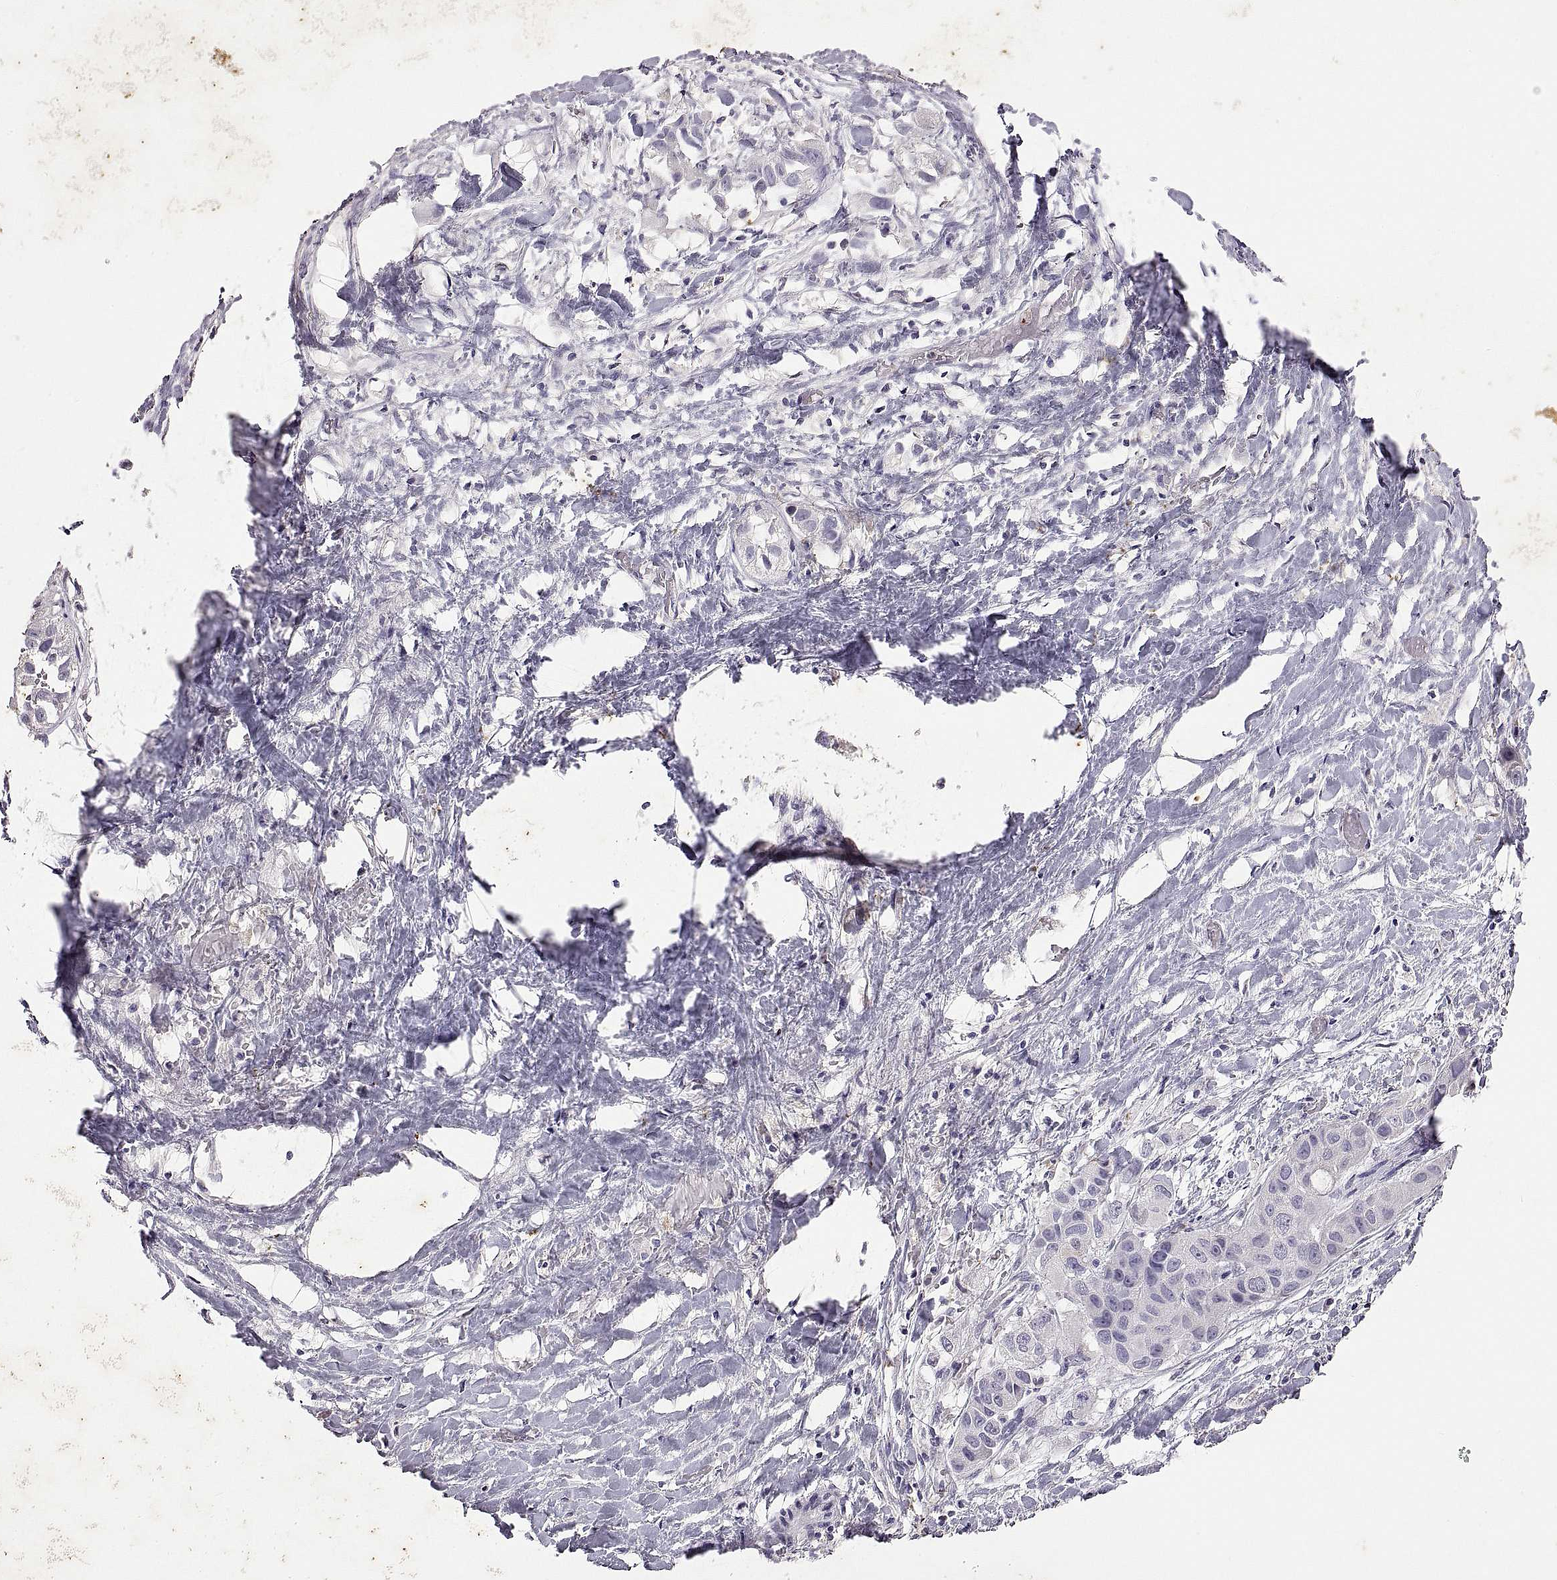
{"staining": {"intensity": "negative", "quantity": "none", "location": "none"}, "tissue": "liver cancer", "cell_type": "Tumor cells", "image_type": "cancer", "snomed": [{"axis": "morphology", "description": "Cholangiocarcinoma"}, {"axis": "topography", "description": "Liver"}], "caption": "The photomicrograph demonstrates no staining of tumor cells in liver cholangiocarcinoma. (IHC, brightfield microscopy, high magnification).", "gene": "DEFB136", "patient": {"sex": "female", "age": 52}}